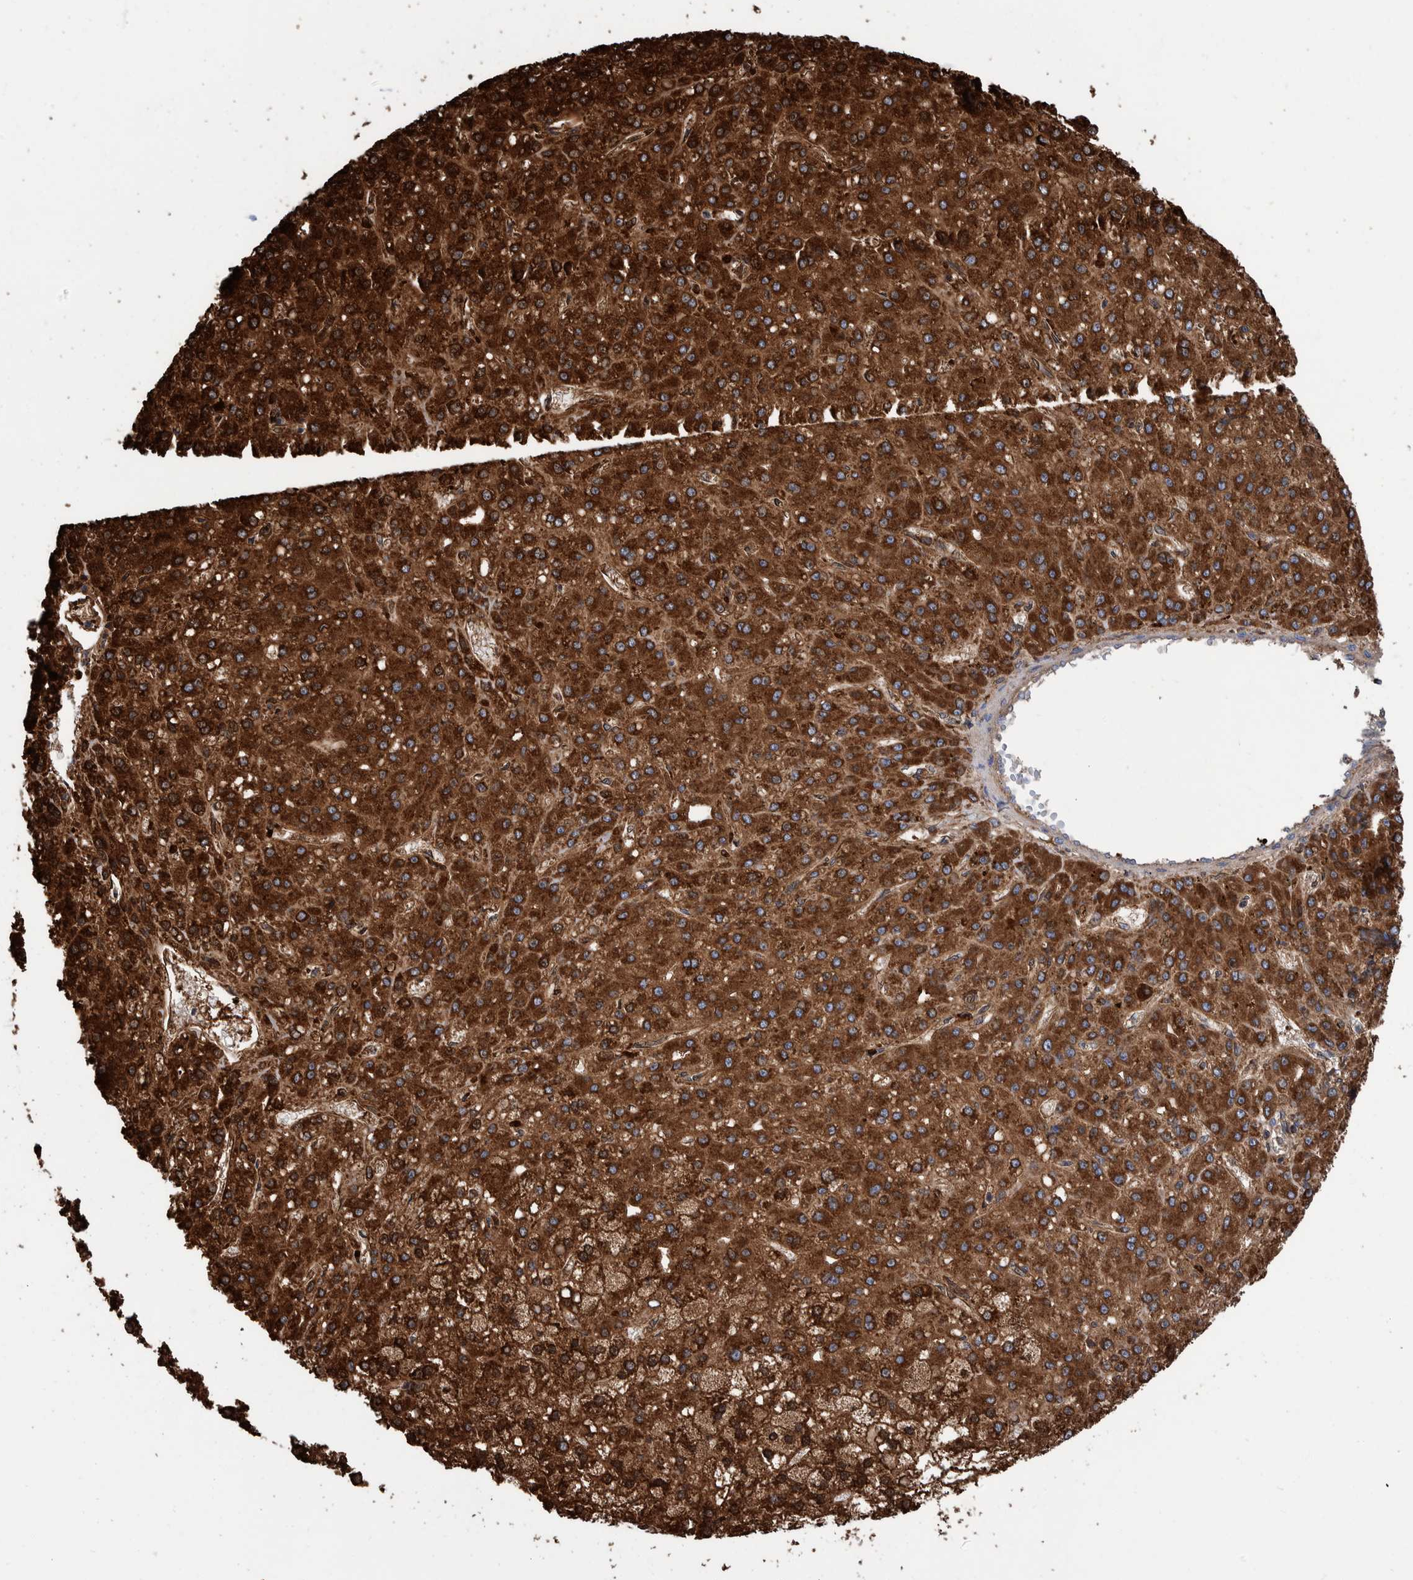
{"staining": {"intensity": "strong", "quantity": ">75%", "location": "cytoplasmic/membranous"}, "tissue": "liver cancer", "cell_type": "Tumor cells", "image_type": "cancer", "snomed": [{"axis": "morphology", "description": "Carcinoma, Hepatocellular, NOS"}, {"axis": "topography", "description": "Liver"}], "caption": "Liver cancer stained for a protein shows strong cytoplasmic/membranous positivity in tumor cells.", "gene": "DECR1", "patient": {"sex": "male", "age": 67}}